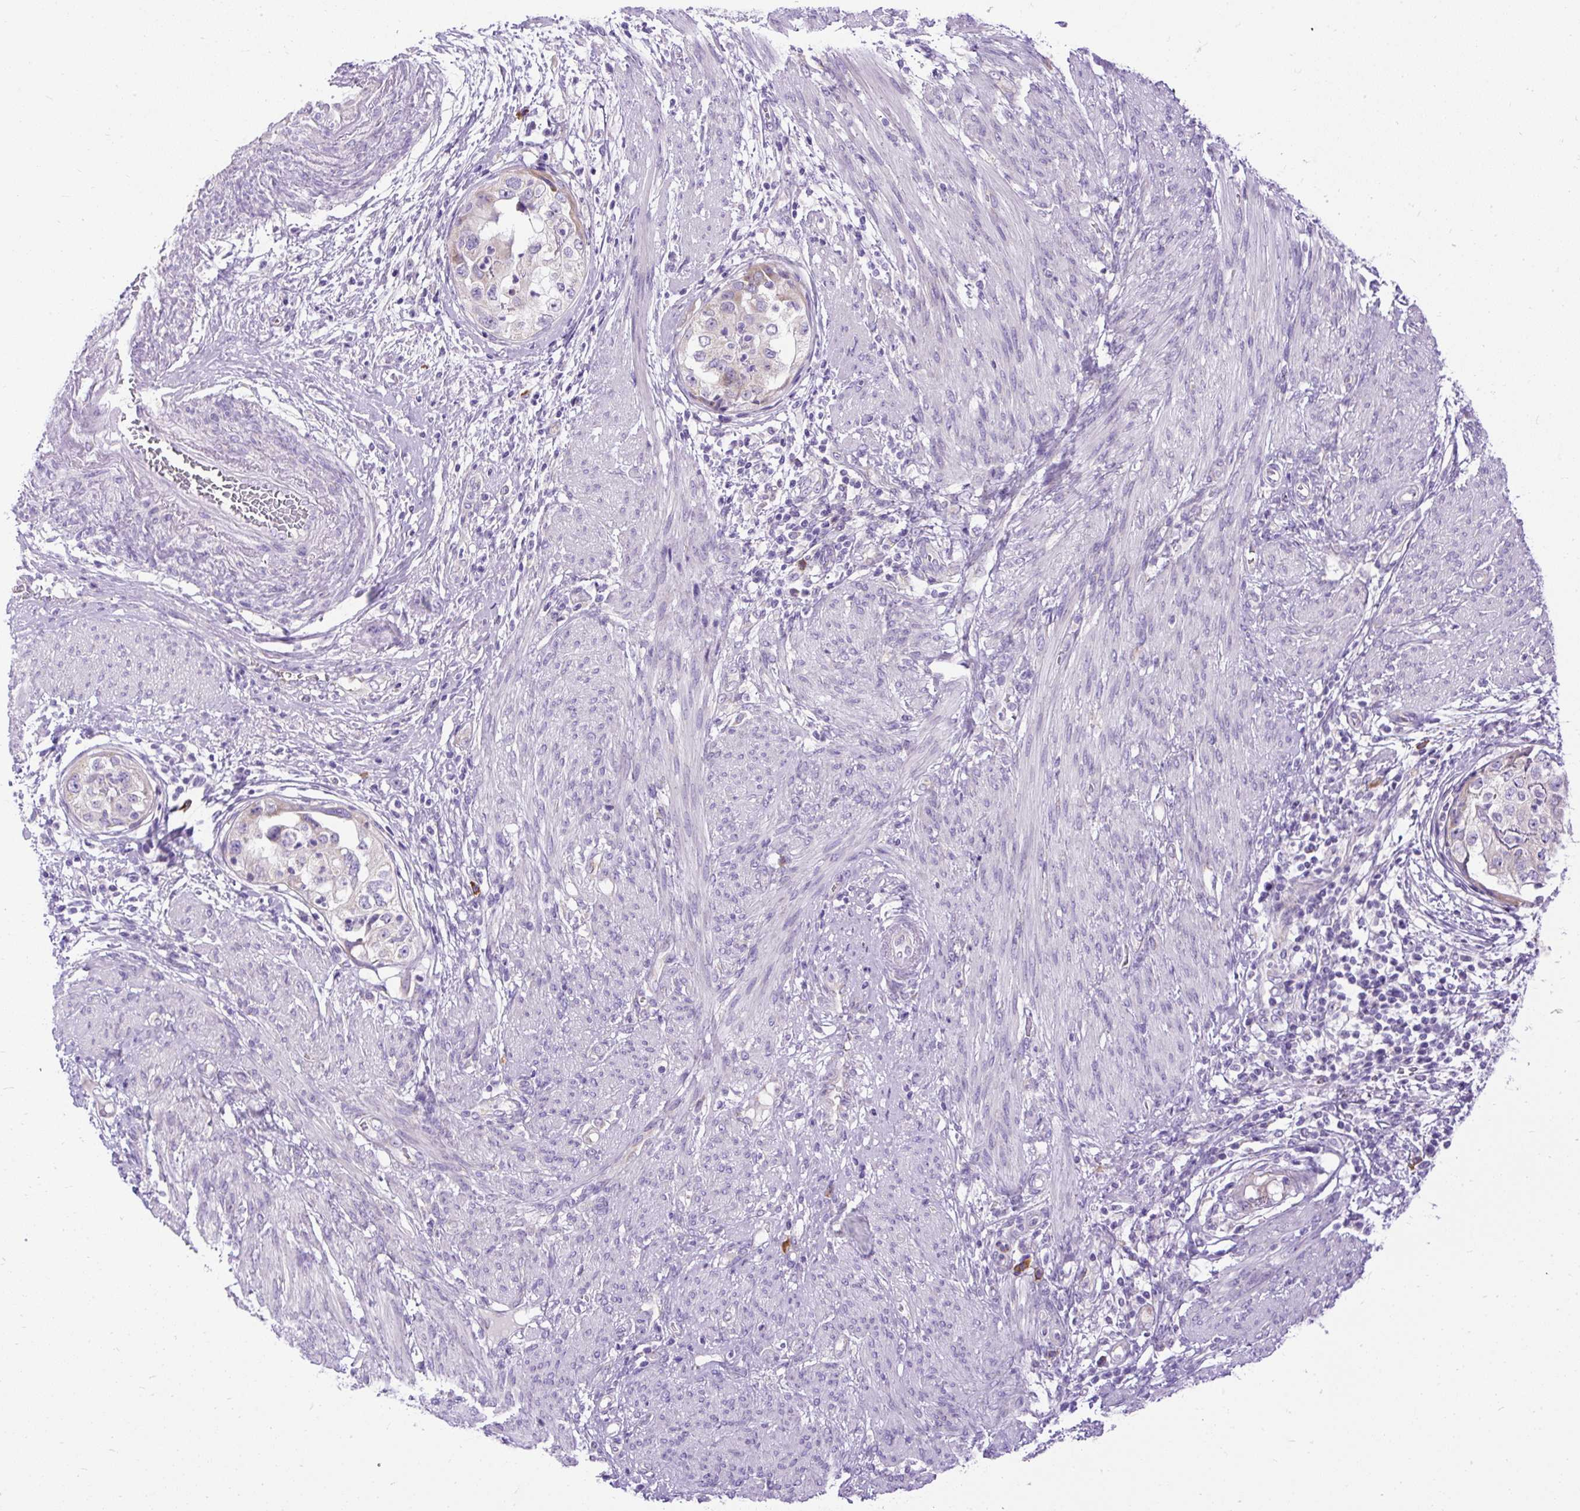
{"staining": {"intensity": "negative", "quantity": "none", "location": "none"}, "tissue": "endometrial cancer", "cell_type": "Tumor cells", "image_type": "cancer", "snomed": [{"axis": "morphology", "description": "Adenocarcinoma, NOS"}, {"axis": "topography", "description": "Endometrium"}], "caption": "IHC micrograph of neoplastic tissue: human endometrial cancer stained with DAB reveals no significant protein expression in tumor cells.", "gene": "SYBU", "patient": {"sex": "female", "age": 85}}